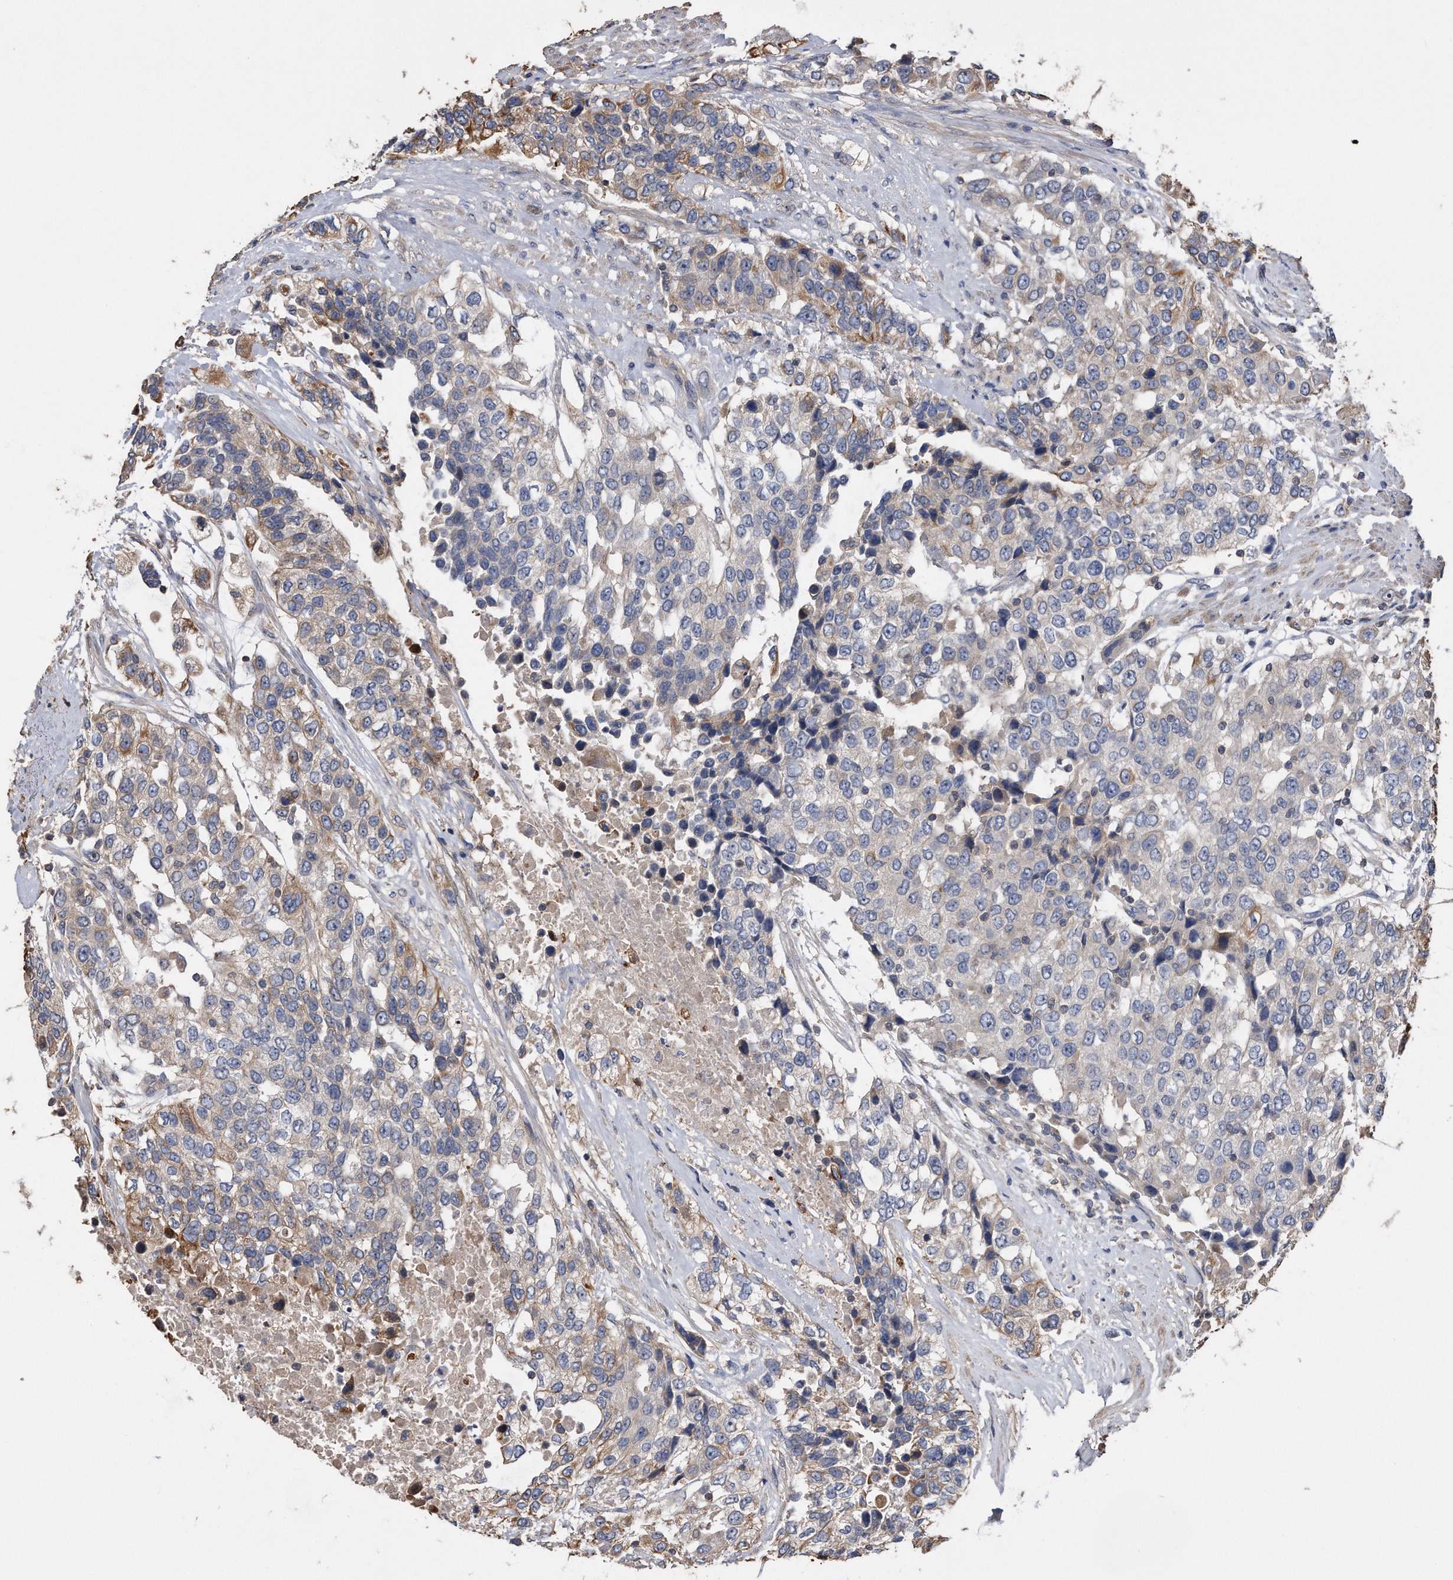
{"staining": {"intensity": "moderate", "quantity": "<25%", "location": "cytoplasmic/membranous"}, "tissue": "urothelial cancer", "cell_type": "Tumor cells", "image_type": "cancer", "snomed": [{"axis": "morphology", "description": "Urothelial carcinoma, High grade"}, {"axis": "topography", "description": "Urinary bladder"}], "caption": "Approximately <25% of tumor cells in human high-grade urothelial carcinoma display moderate cytoplasmic/membranous protein positivity as visualized by brown immunohistochemical staining.", "gene": "KCND3", "patient": {"sex": "female", "age": 80}}